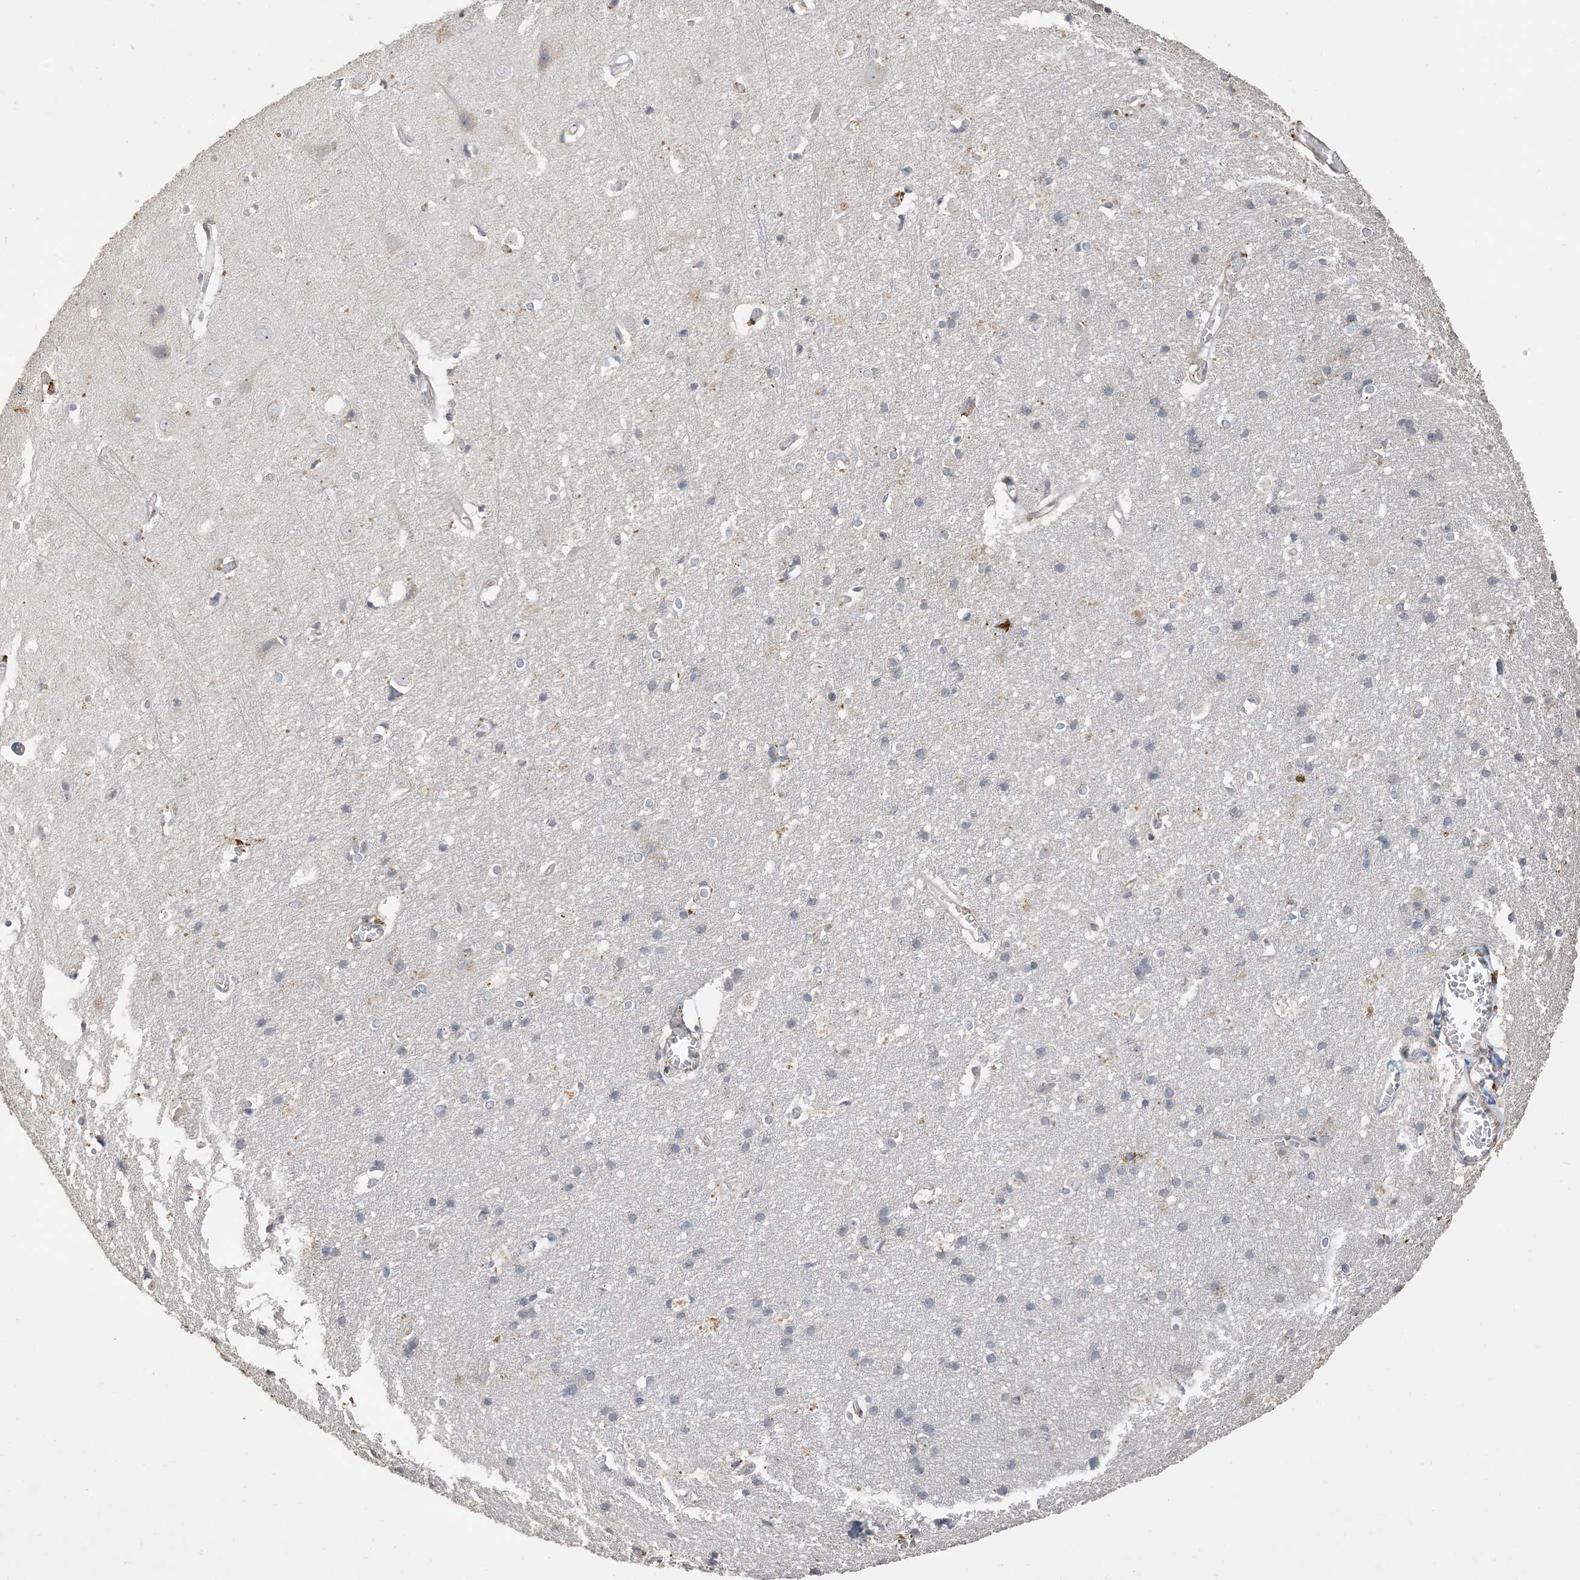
{"staining": {"intensity": "weak", "quantity": "25%-75%", "location": "cytoplasmic/membranous"}, "tissue": "cerebral cortex", "cell_type": "Endothelial cells", "image_type": "normal", "snomed": [{"axis": "morphology", "description": "Normal tissue, NOS"}, {"axis": "topography", "description": "Cerebral cortex"}], "caption": "A micrograph of human cerebral cortex stained for a protein reveals weak cytoplasmic/membranous brown staining in endothelial cells.", "gene": "RNF175", "patient": {"sex": "male", "age": 54}}